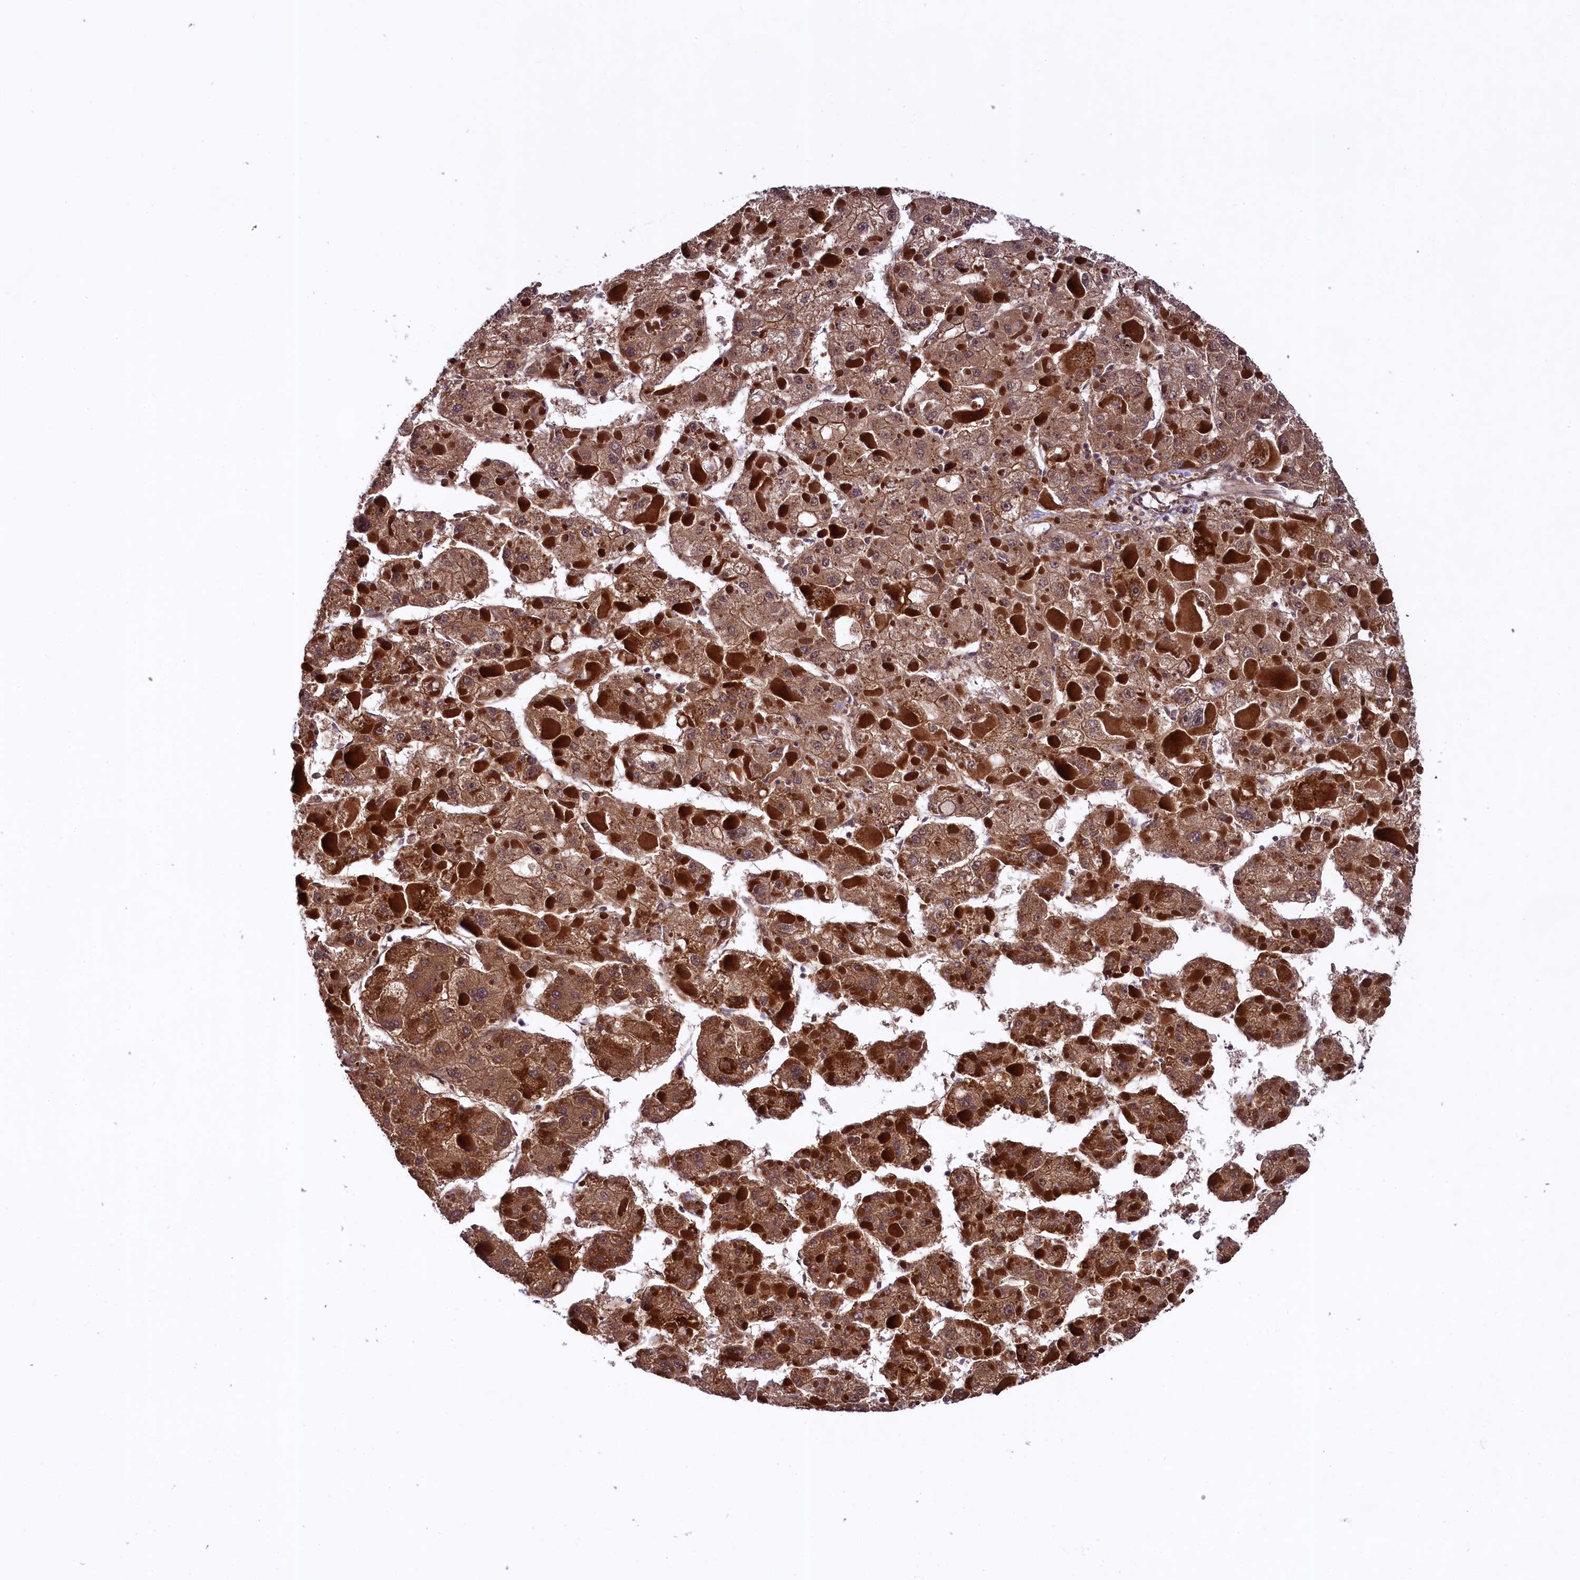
{"staining": {"intensity": "moderate", "quantity": ">75%", "location": "cytoplasmic/membranous"}, "tissue": "liver cancer", "cell_type": "Tumor cells", "image_type": "cancer", "snomed": [{"axis": "morphology", "description": "Carcinoma, Hepatocellular, NOS"}, {"axis": "topography", "description": "Liver"}], "caption": "Liver cancer tissue shows moderate cytoplasmic/membranous expression in about >75% of tumor cells, visualized by immunohistochemistry.", "gene": "DOHH", "patient": {"sex": "female", "age": 73}}